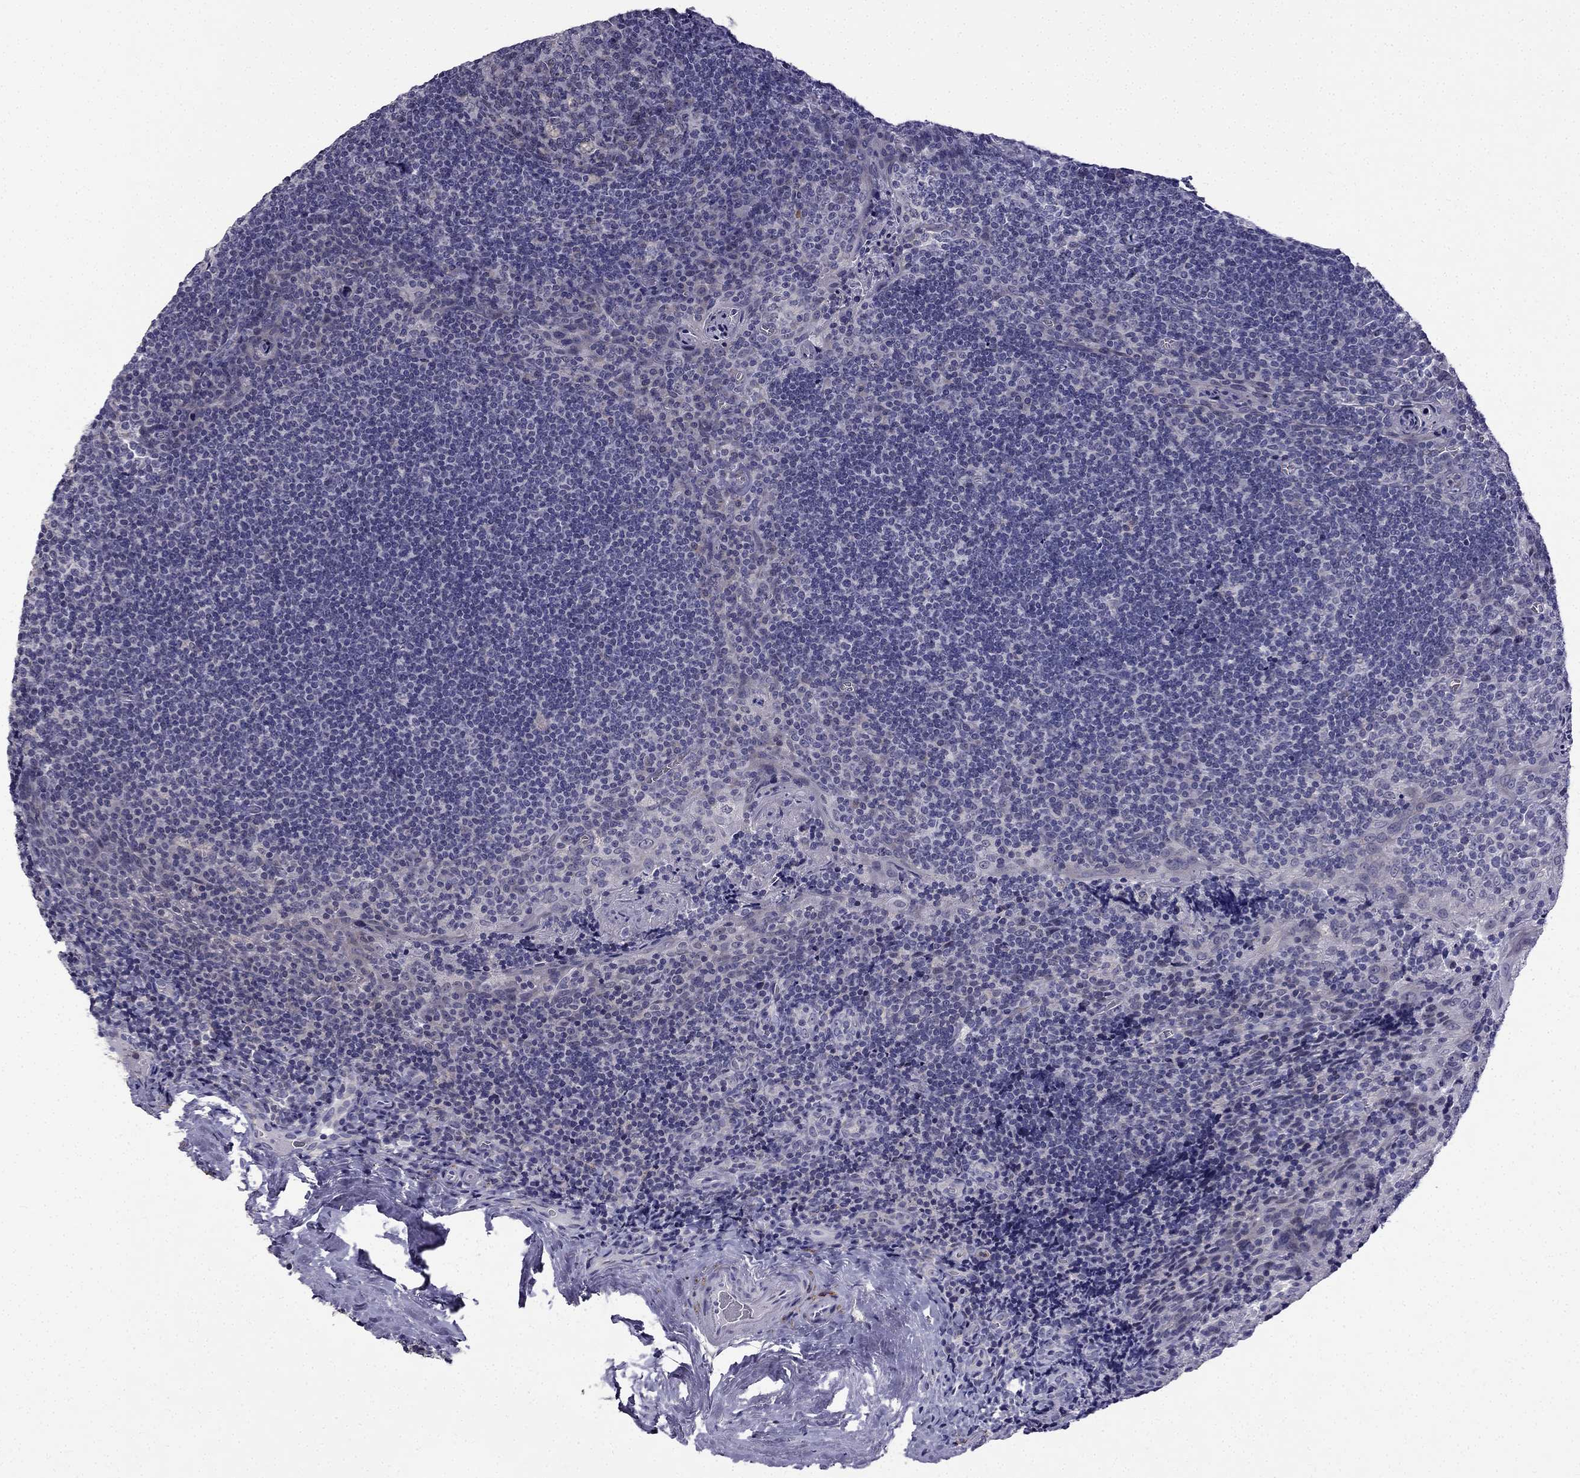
{"staining": {"intensity": "negative", "quantity": "none", "location": "none"}, "tissue": "tonsil", "cell_type": "Germinal center cells", "image_type": "normal", "snomed": [{"axis": "morphology", "description": "Normal tissue, NOS"}, {"axis": "morphology", "description": "Inflammation, NOS"}, {"axis": "topography", "description": "Tonsil"}], "caption": "Tonsil was stained to show a protein in brown. There is no significant expression in germinal center cells. (Stains: DAB immunohistochemistry (IHC) with hematoxylin counter stain, Microscopy: brightfield microscopy at high magnification).", "gene": "SLC6A2", "patient": {"sex": "female", "age": 31}}